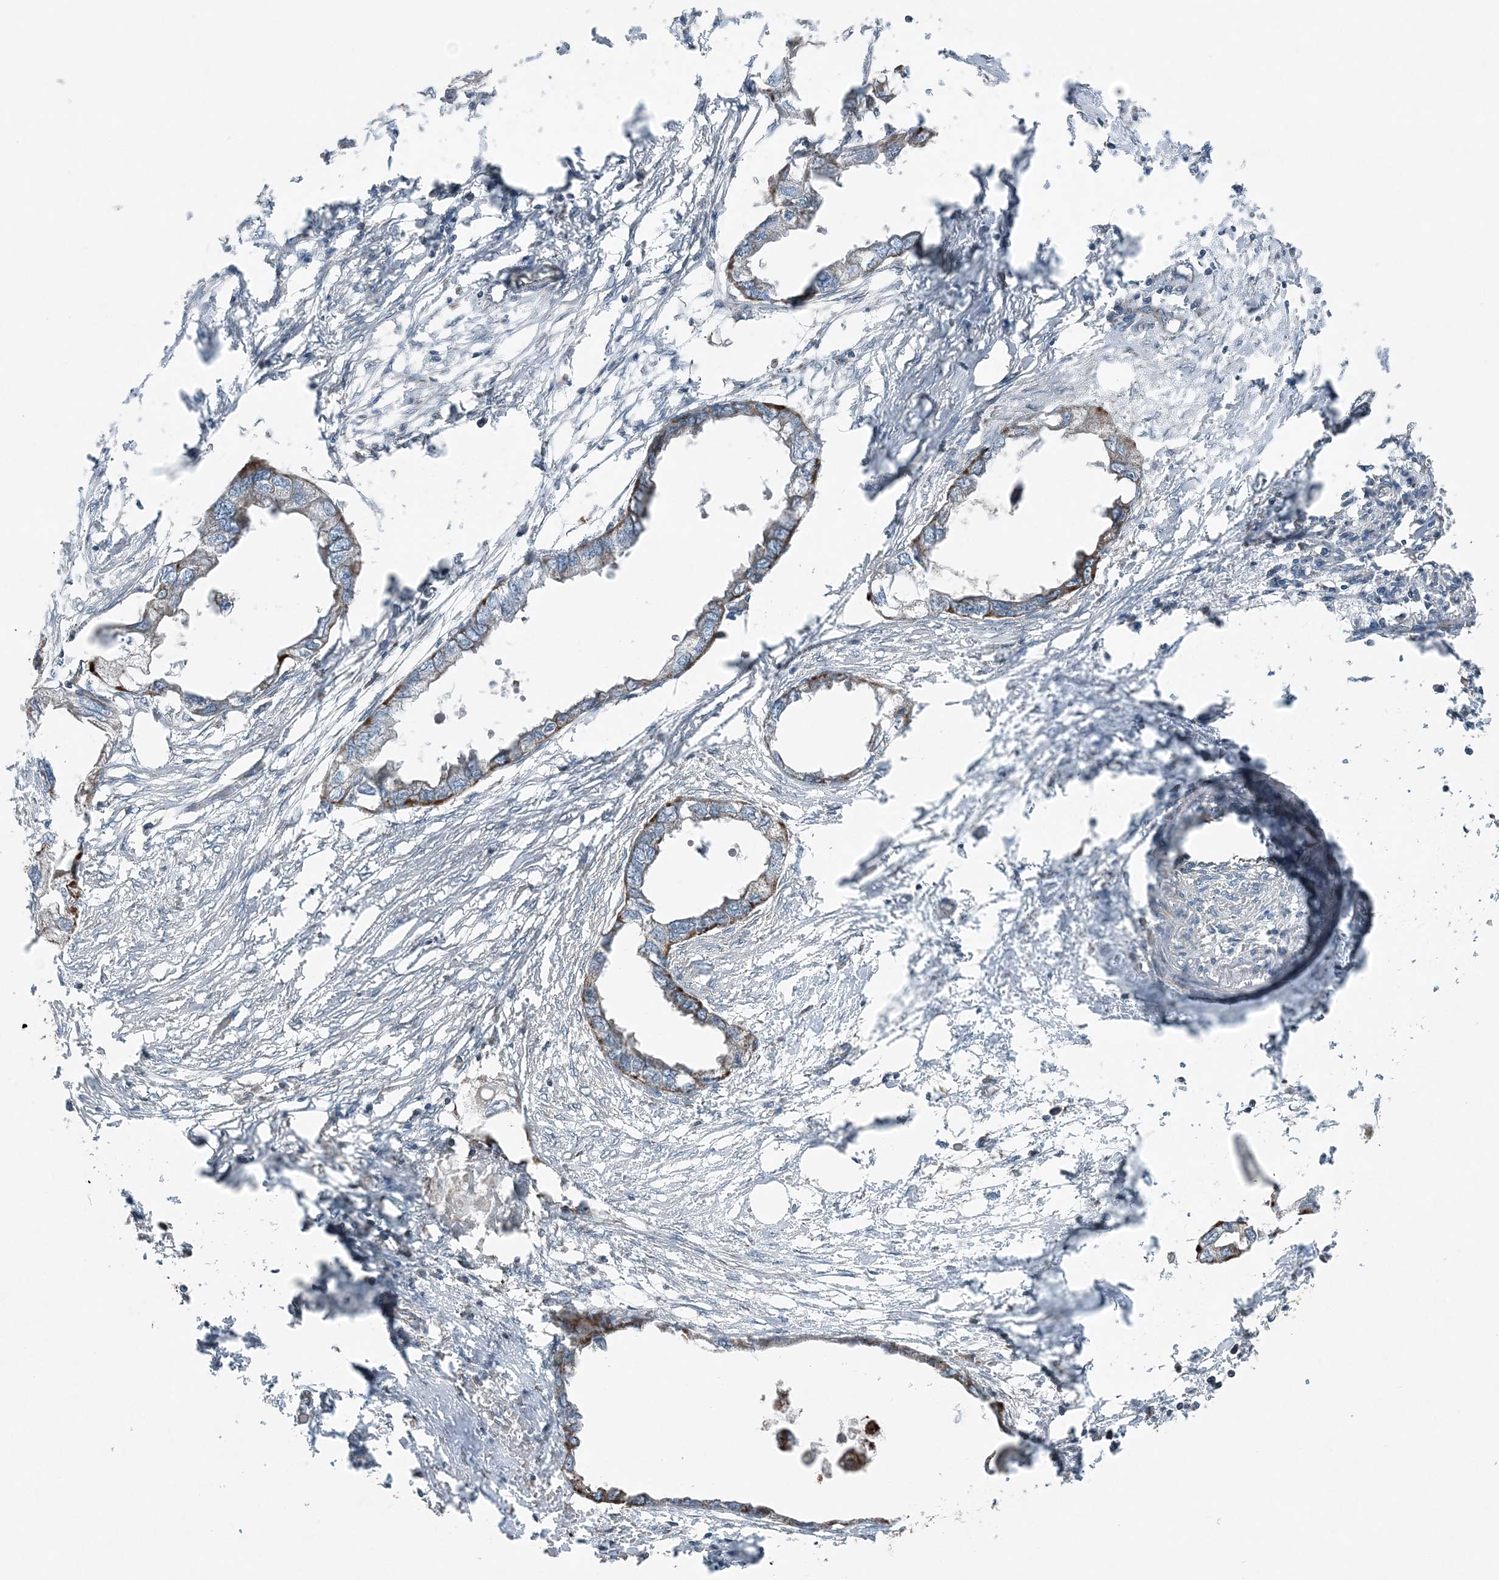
{"staining": {"intensity": "moderate", "quantity": "<25%", "location": "cytoplasmic/membranous"}, "tissue": "endometrial cancer", "cell_type": "Tumor cells", "image_type": "cancer", "snomed": [{"axis": "morphology", "description": "Adenocarcinoma, NOS"}, {"axis": "morphology", "description": "Adenocarcinoma, metastatic, NOS"}, {"axis": "topography", "description": "Adipose tissue"}, {"axis": "topography", "description": "Endometrium"}], "caption": "Immunohistochemical staining of human endometrial adenocarcinoma reveals moderate cytoplasmic/membranous protein expression in about <25% of tumor cells.", "gene": "KY", "patient": {"sex": "female", "age": 67}}